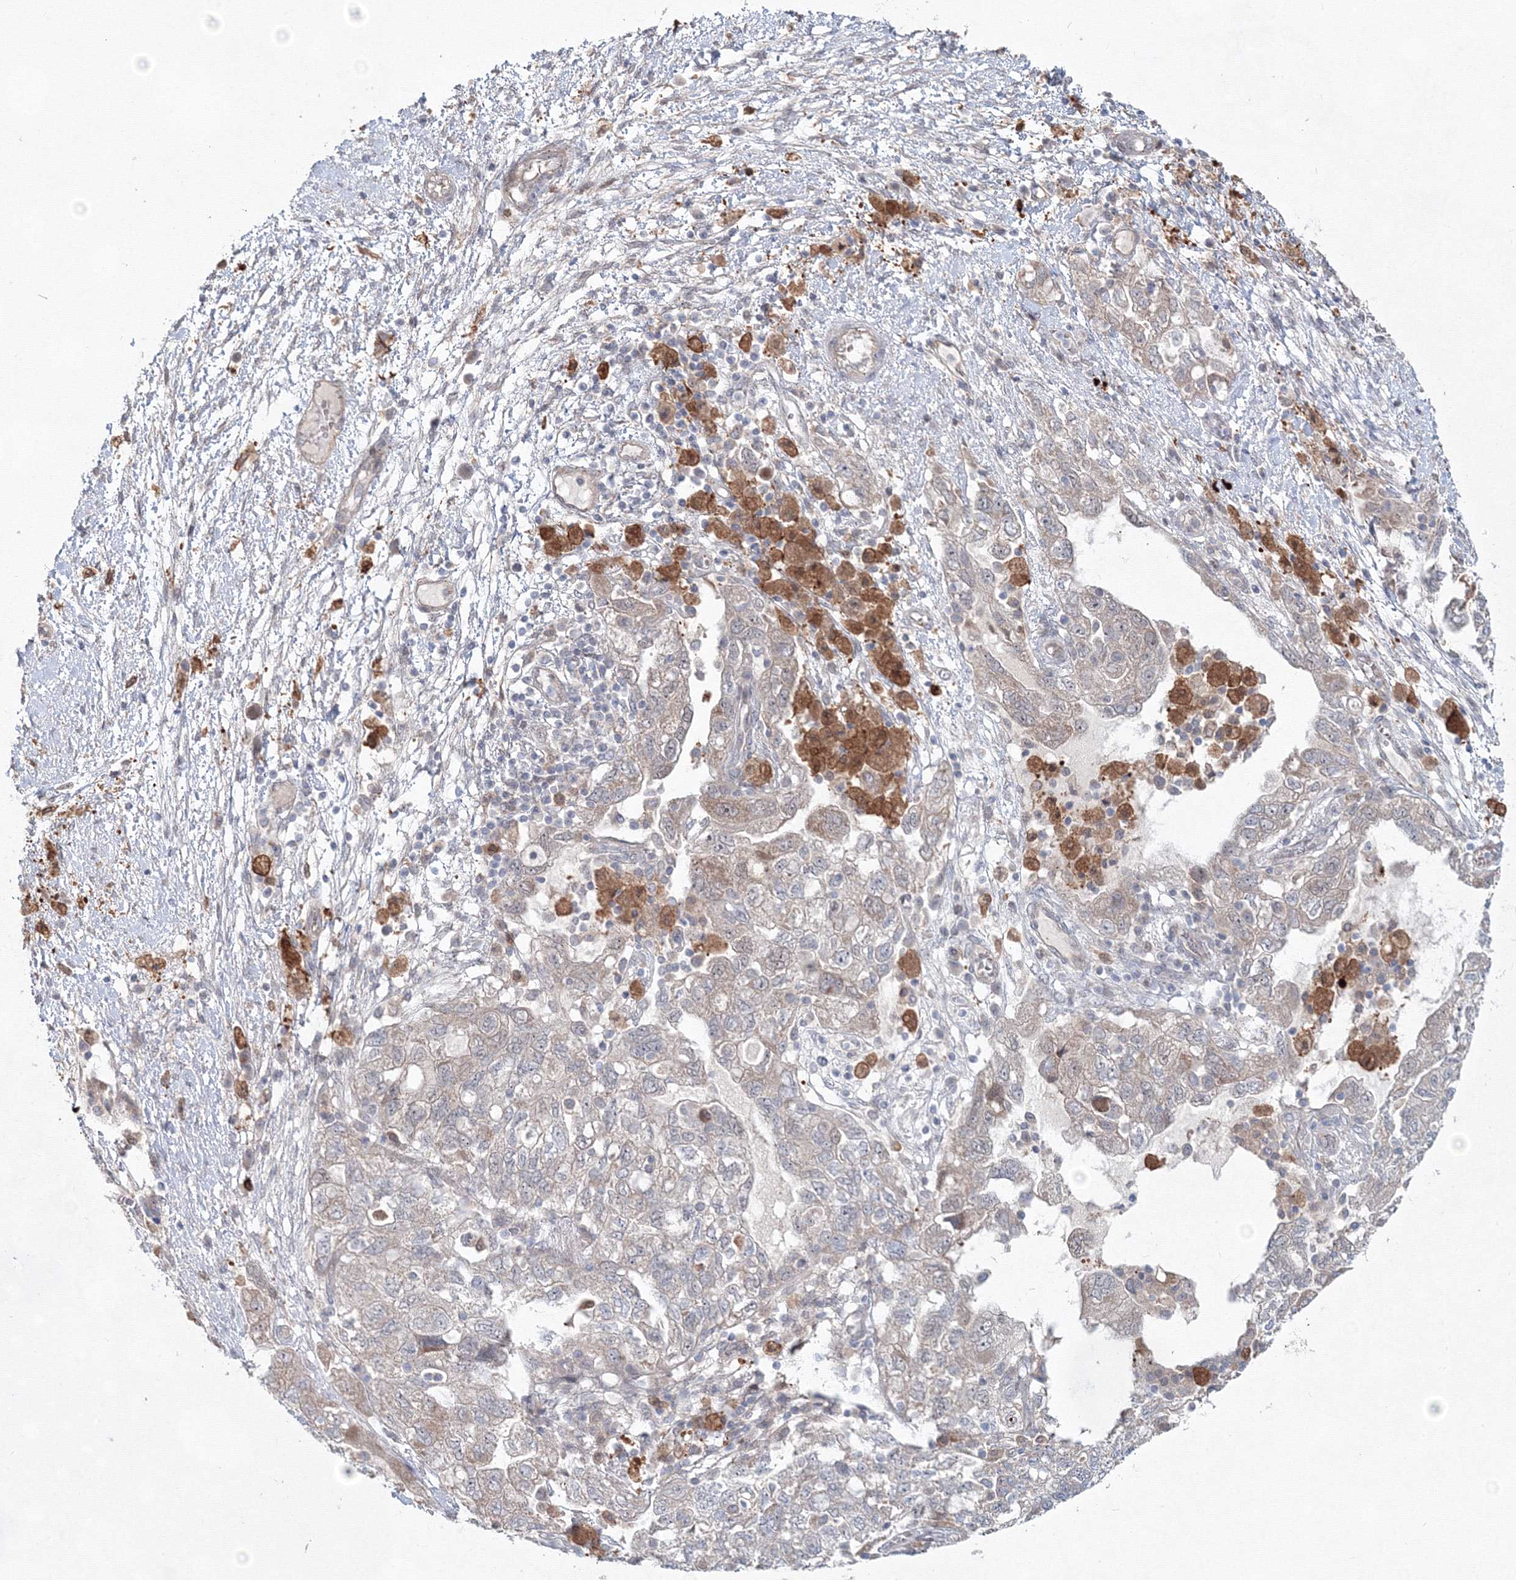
{"staining": {"intensity": "negative", "quantity": "none", "location": "none"}, "tissue": "ovarian cancer", "cell_type": "Tumor cells", "image_type": "cancer", "snomed": [{"axis": "morphology", "description": "Carcinoma, NOS"}, {"axis": "morphology", "description": "Cystadenocarcinoma, serous, NOS"}, {"axis": "topography", "description": "Ovary"}], "caption": "Human carcinoma (ovarian) stained for a protein using immunohistochemistry reveals no staining in tumor cells.", "gene": "MKRN2", "patient": {"sex": "female", "age": 69}}